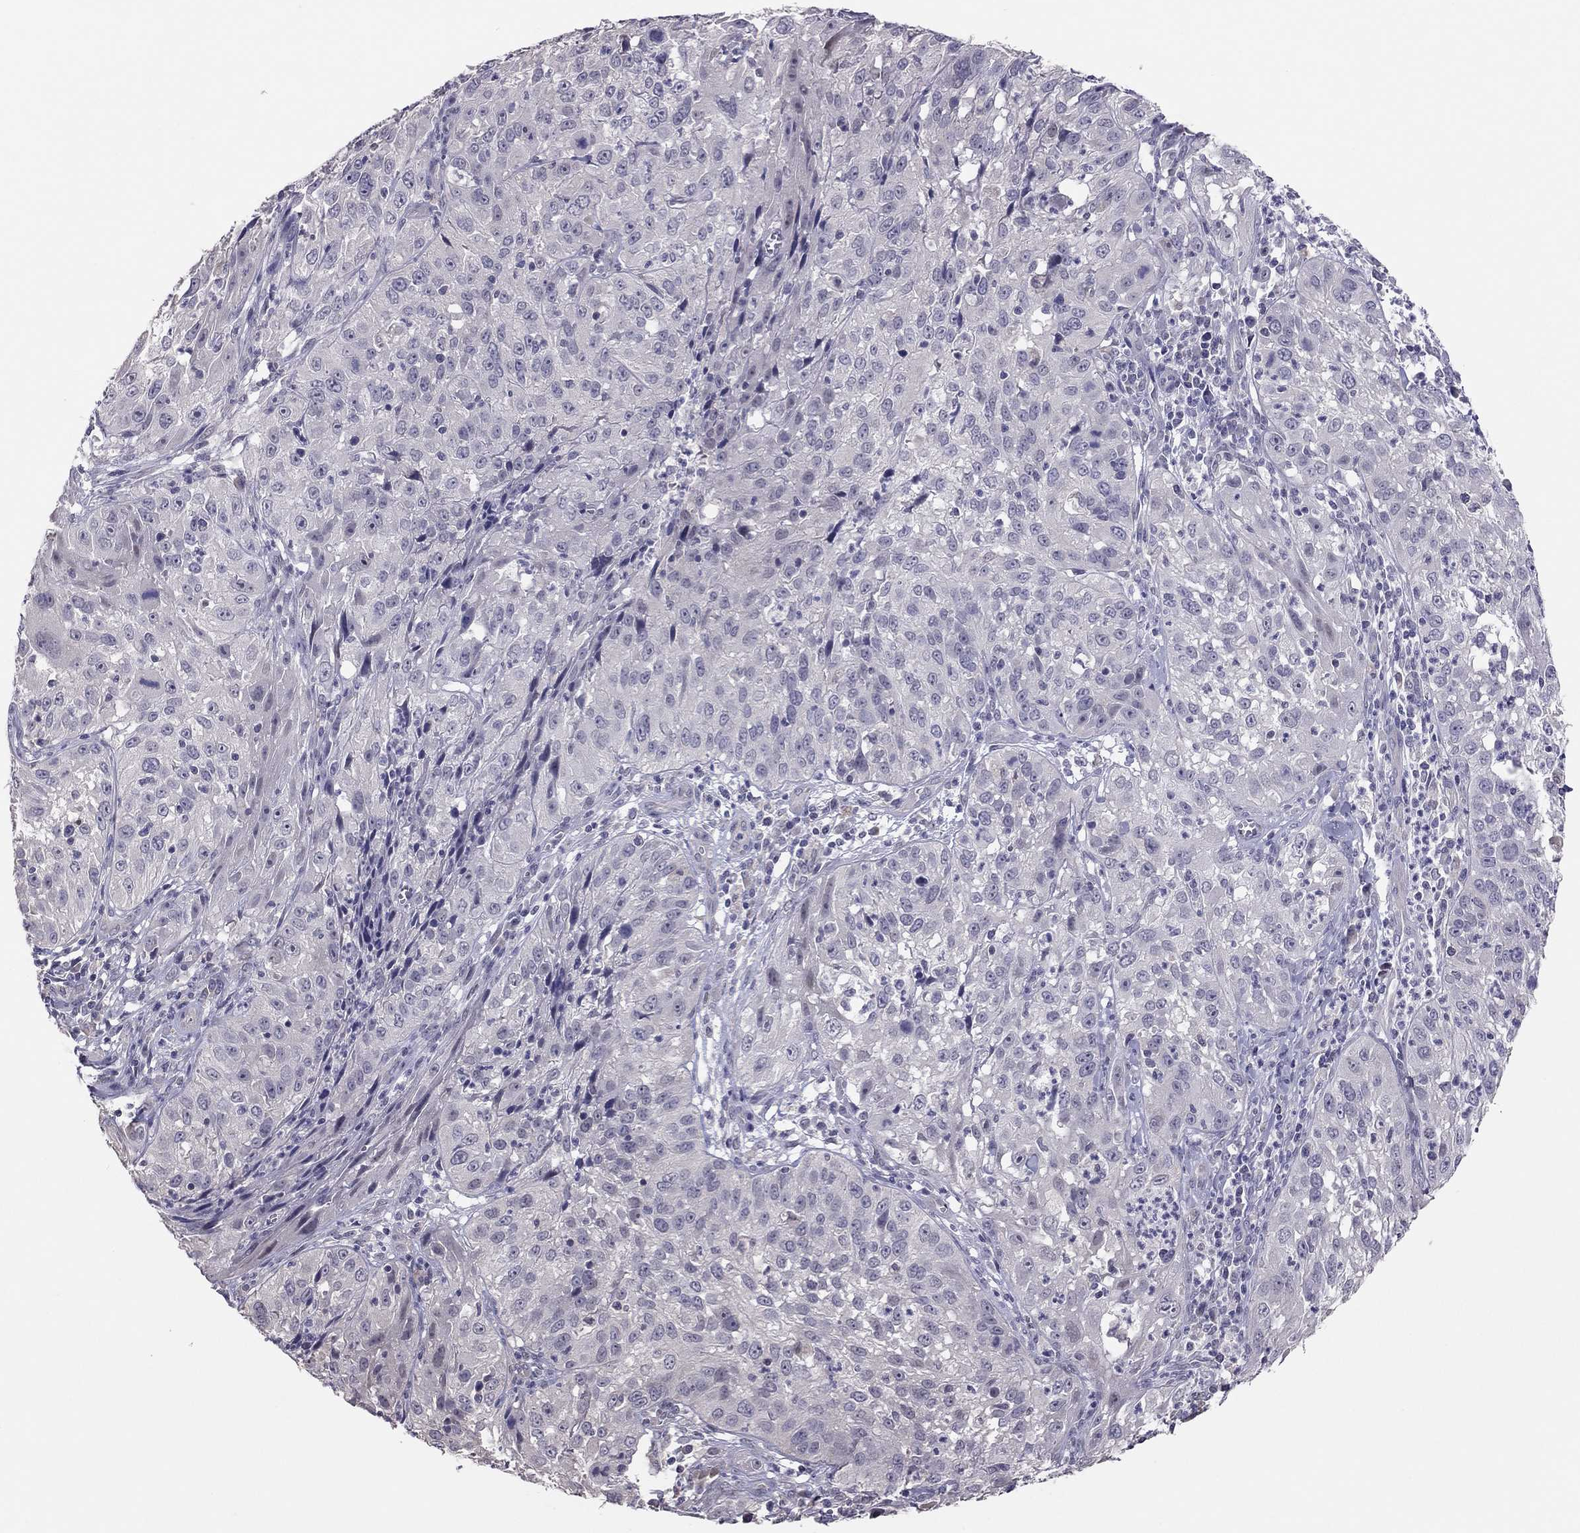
{"staining": {"intensity": "negative", "quantity": "none", "location": "none"}, "tissue": "cervical cancer", "cell_type": "Tumor cells", "image_type": "cancer", "snomed": [{"axis": "morphology", "description": "Squamous cell carcinoma, NOS"}, {"axis": "topography", "description": "Cervix"}], "caption": "A photomicrograph of human cervical cancer is negative for staining in tumor cells.", "gene": "HSF2BP", "patient": {"sex": "female", "age": 32}}